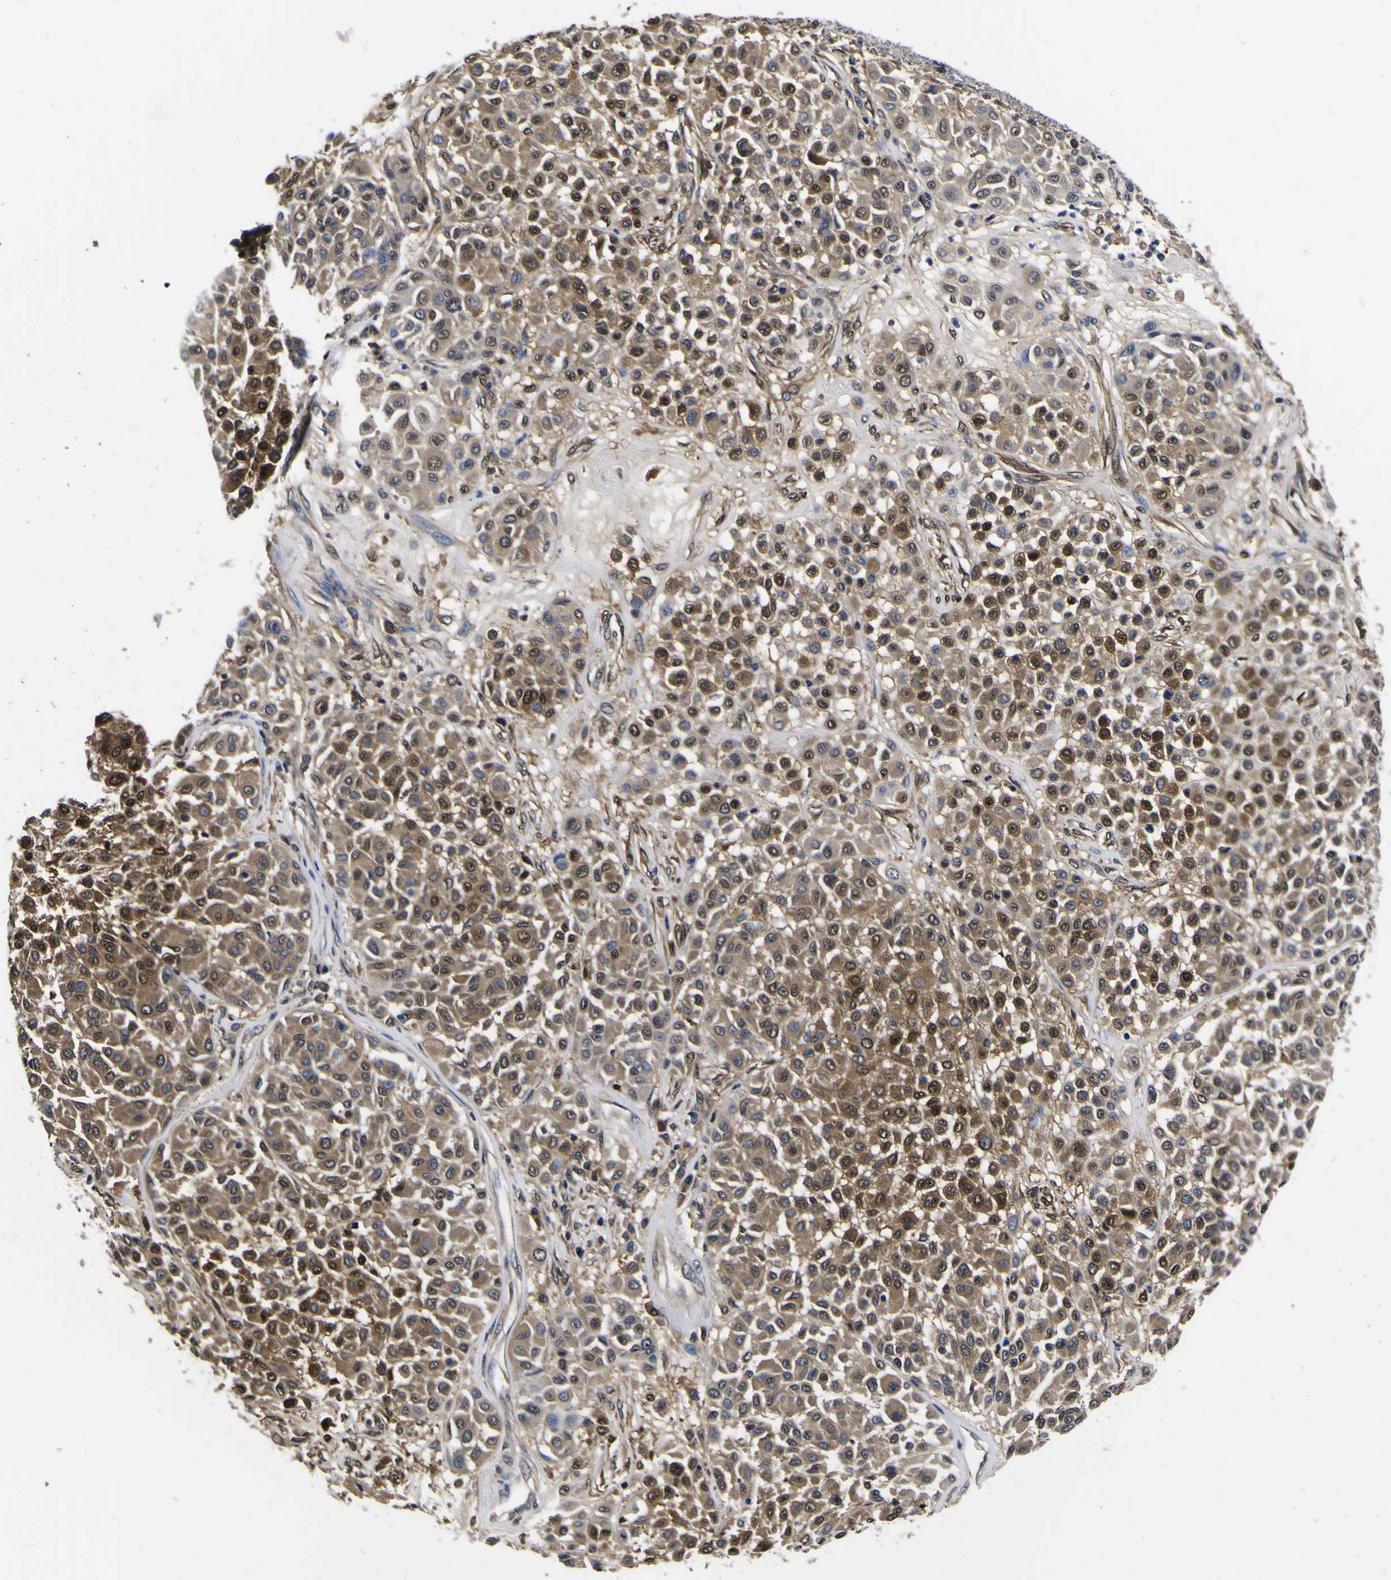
{"staining": {"intensity": "moderate", "quantity": ">75%", "location": "cytoplasmic/membranous,nuclear"}, "tissue": "melanoma", "cell_type": "Tumor cells", "image_type": "cancer", "snomed": [{"axis": "morphology", "description": "Malignant melanoma, Metastatic site"}, {"axis": "topography", "description": "Soft tissue"}], "caption": "Tumor cells exhibit moderate cytoplasmic/membranous and nuclear positivity in about >75% of cells in melanoma.", "gene": "FAM110B", "patient": {"sex": "male", "age": 41}}